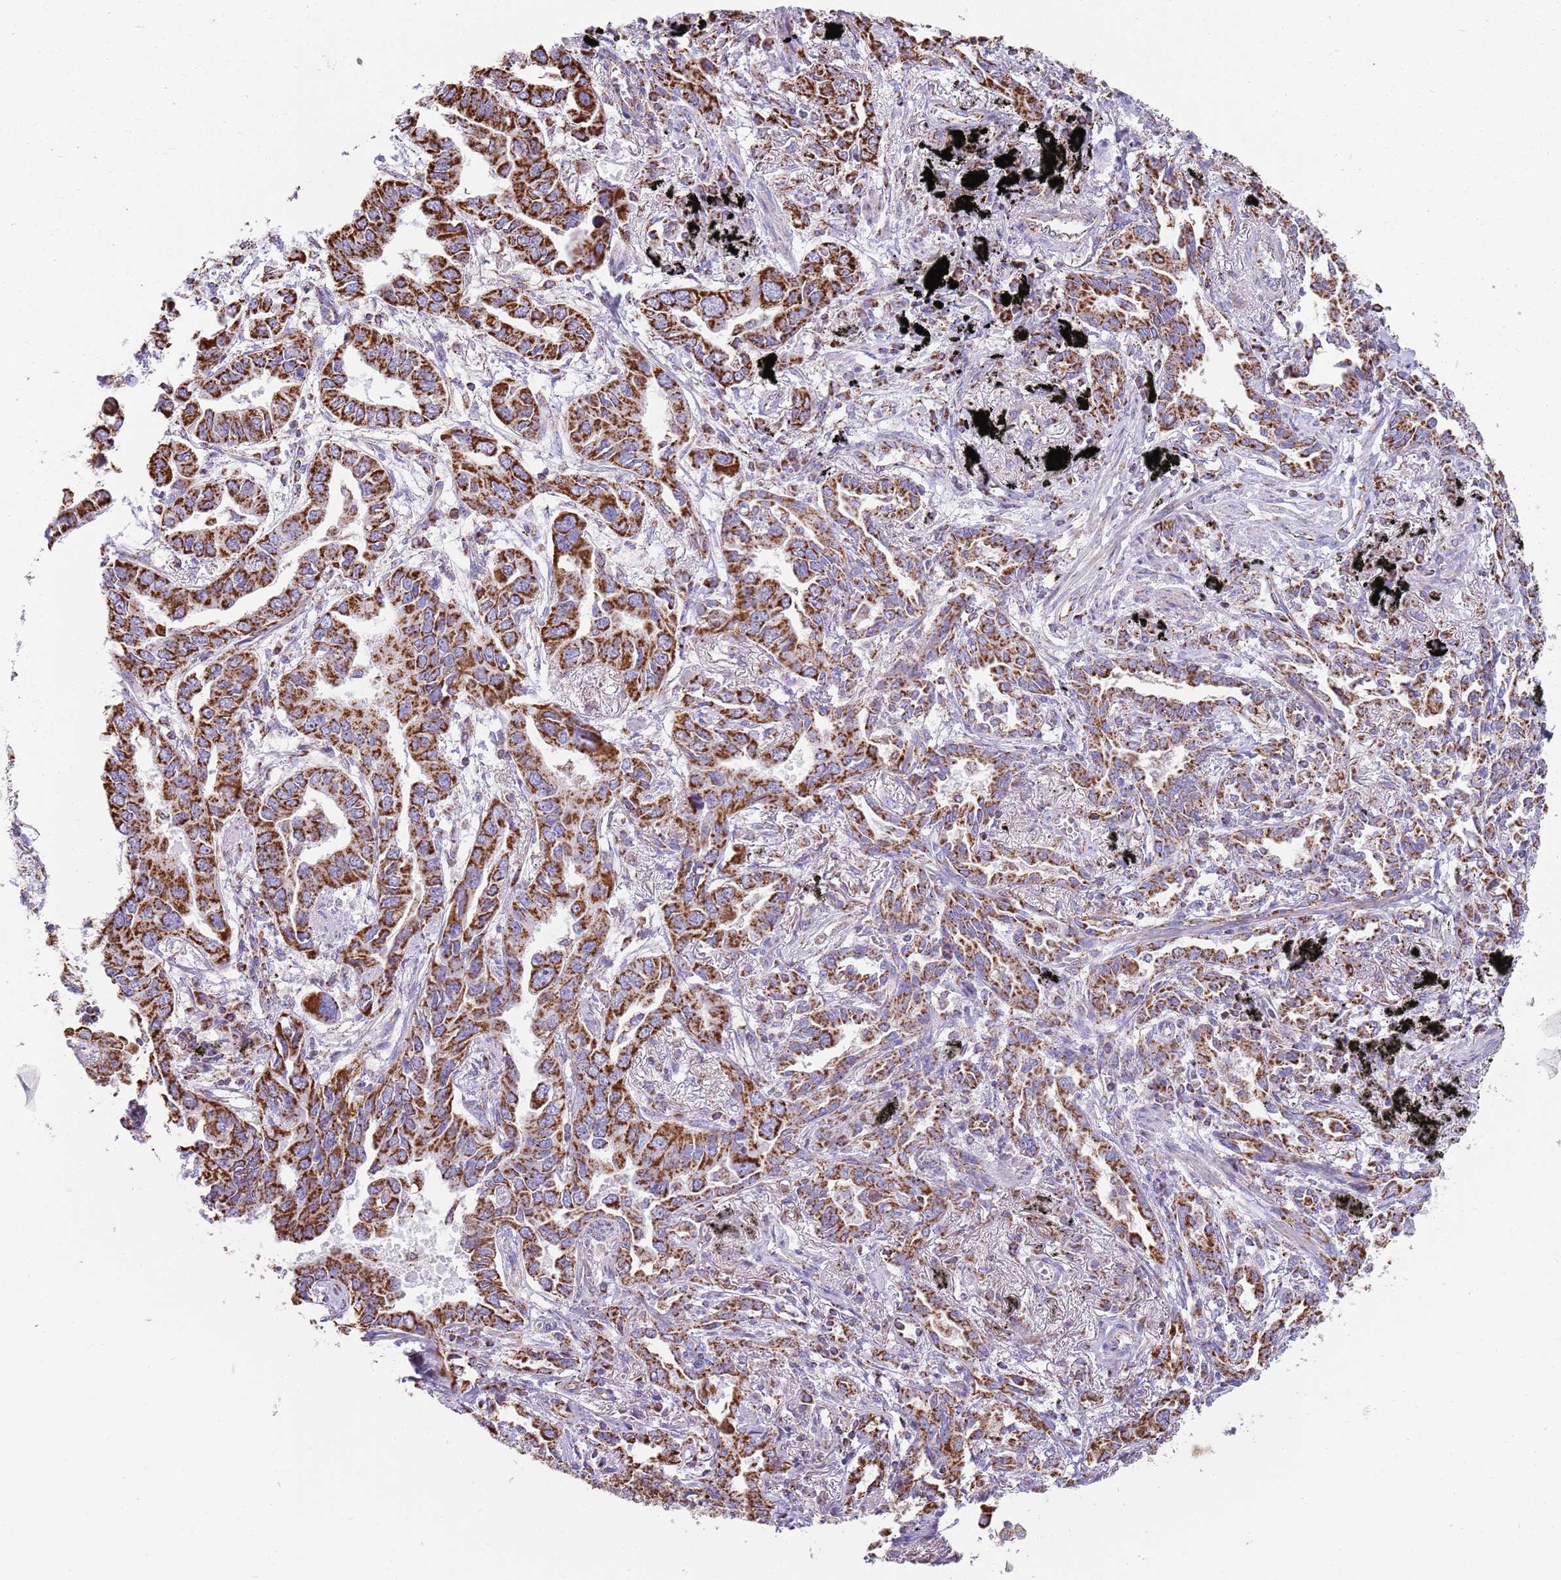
{"staining": {"intensity": "strong", "quantity": ">75%", "location": "cytoplasmic/membranous"}, "tissue": "lung cancer", "cell_type": "Tumor cells", "image_type": "cancer", "snomed": [{"axis": "morphology", "description": "Adenocarcinoma, NOS"}, {"axis": "topography", "description": "Lung"}], "caption": "A high-resolution micrograph shows IHC staining of lung cancer, which reveals strong cytoplasmic/membranous expression in about >75% of tumor cells.", "gene": "TTLL1", "patient": {"sex": "male", "age": 67}}